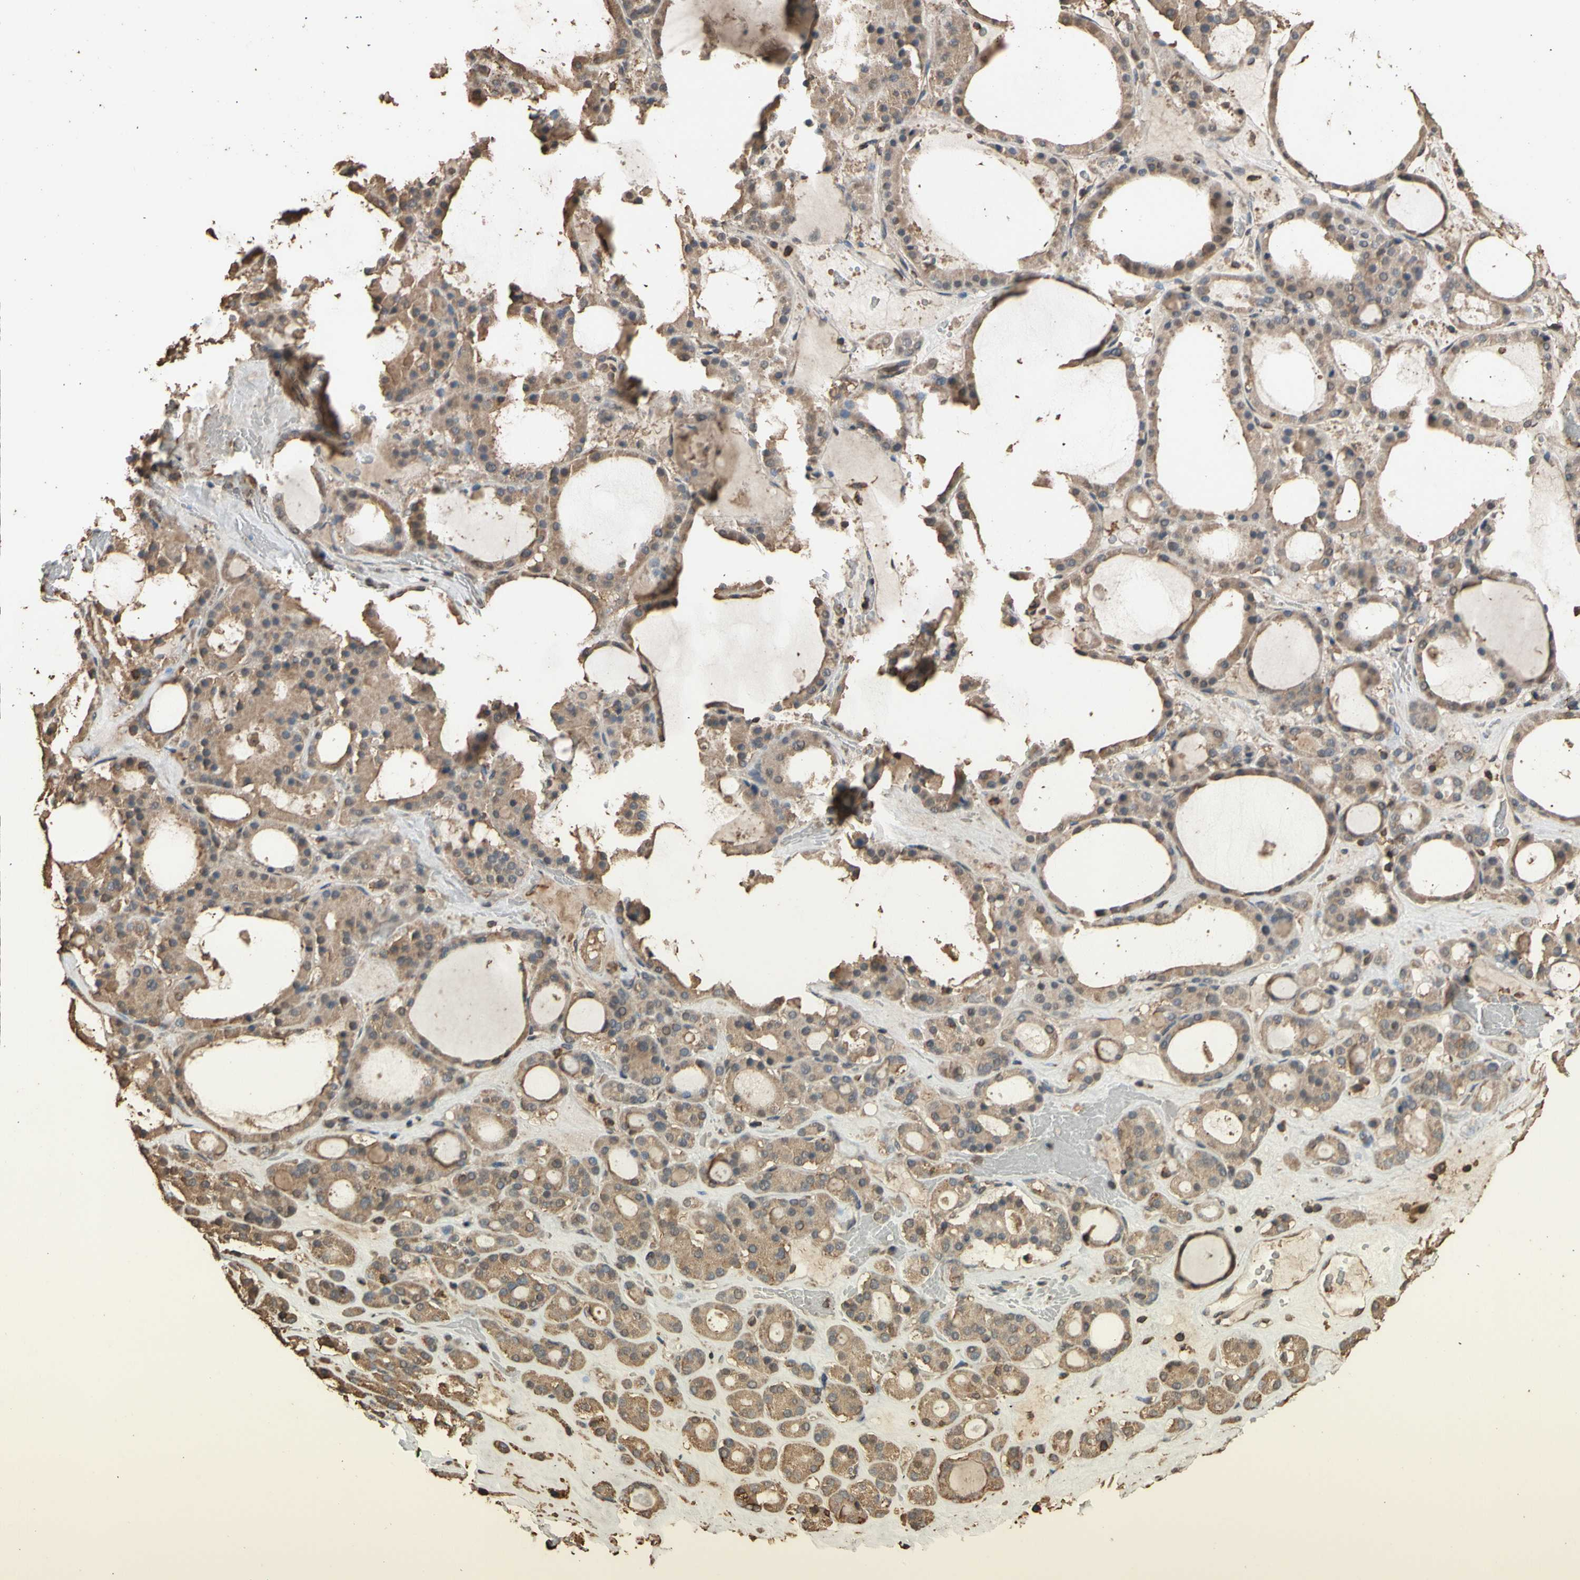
{"staining": {"intensity": "moderate", "quantity": ">75%", "location": "cytoplasmic/membranous"}, "tissue": "thyroid gland", "cell_type": "Glandular cells", "image_type": "normal", "snomed": [{"axis": "morphology", "description": "Normal tissue, NOS"}, {"axis": "morphology", "description": "Carcinoma, NOS"}, {"axis": "topography", "description": "Thyroid gland"}], "caption": "Glandular cells display moderate cytoplasmic/membranous expression in about >75% of cells in benign thyroid gland. Immunohistochemistry stains the protein in brown and the nuclei are stained blue.", "gene": "TNFSF13B", "patient": {"sex": "female", "age": 86}}